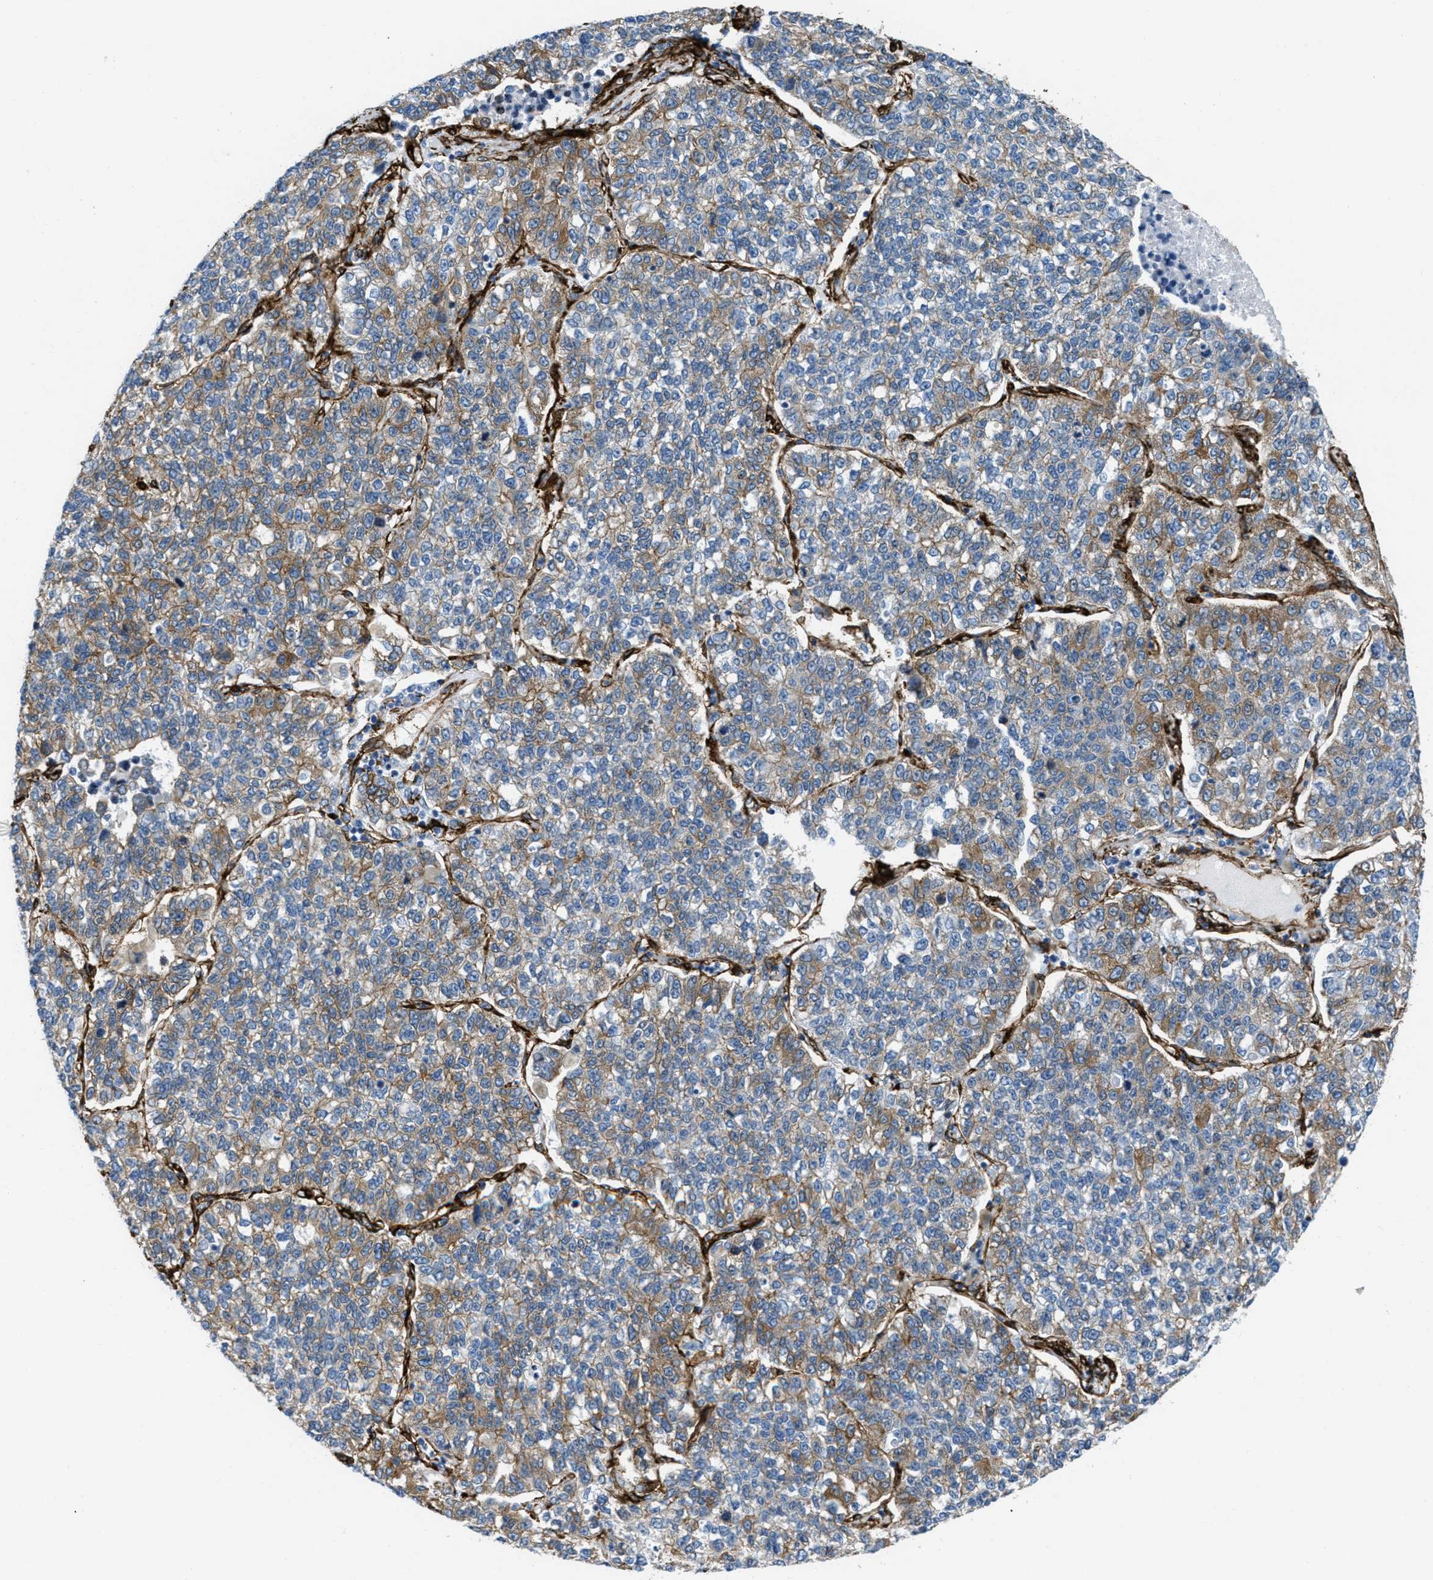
{"staining": {"intensity": "moderate", "quantity": "25%-75%", "location": "cytoplasmic/membranous"}, "tissue": "lung cancer", "cell_type": "Tumor cells", "image_type": "cancer", "snomed": [{"axis": "morphology", "description": "Adenocarcinoma, NOS"}, {"axis": "topography", "description": "Lung"}], "caption": "Immunohistochemistry staining of lung cancer, which displays medium levels of moderate cytoplasmic/membranous expression in approximately 25%-75% of tumor cells indicating moderate cytoplasmic/membranous protein positivity. The staining was performed using DAB (brown) for protein detection and nuclei were counterstained in hematoxylin (blue).", "gene": "CALD1", "patient": {"sex": "male", "age": 49}}